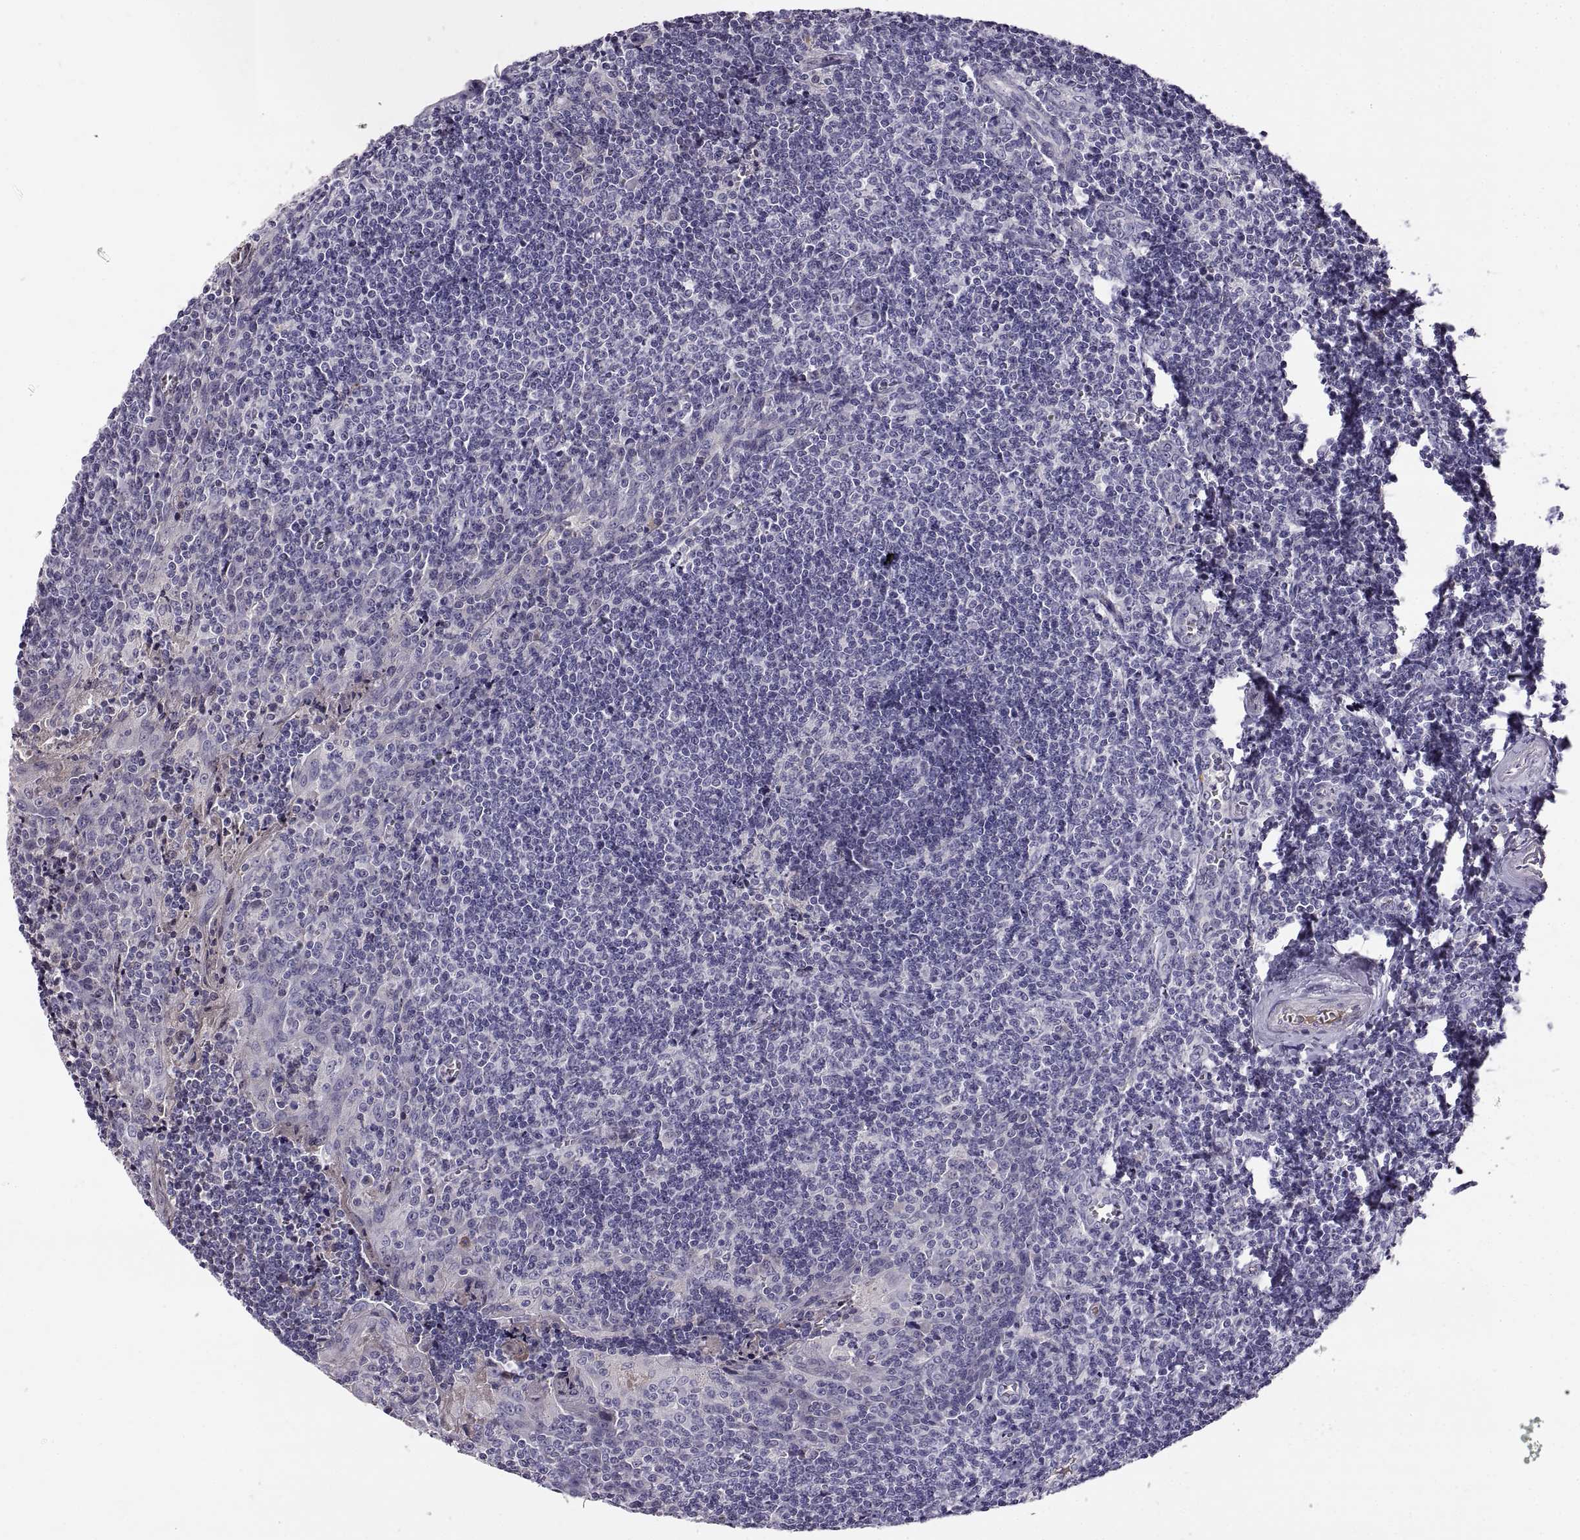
{"staining": {"intensity": "negative", "quantity": "none", "location": "none"}, "tissue": "tonsil", "cell_type": "Germinal center cells", "image_type": "normal", "snomed": [{"axis": "morphology", "description": "Normal tissue, NOS"}, {"axis": "morphology", "description": "Inflammation, NOS"}, {"axis": "topography", "description": "Tonsil"}], "caption": "Immunohistochemistry (IHC) of normal tonsil exhibits no expression in germinal center cells. Nuclei are stained in blue.", "gene": "ADAM32", "patient": {"sex": "female", "age": 31}}